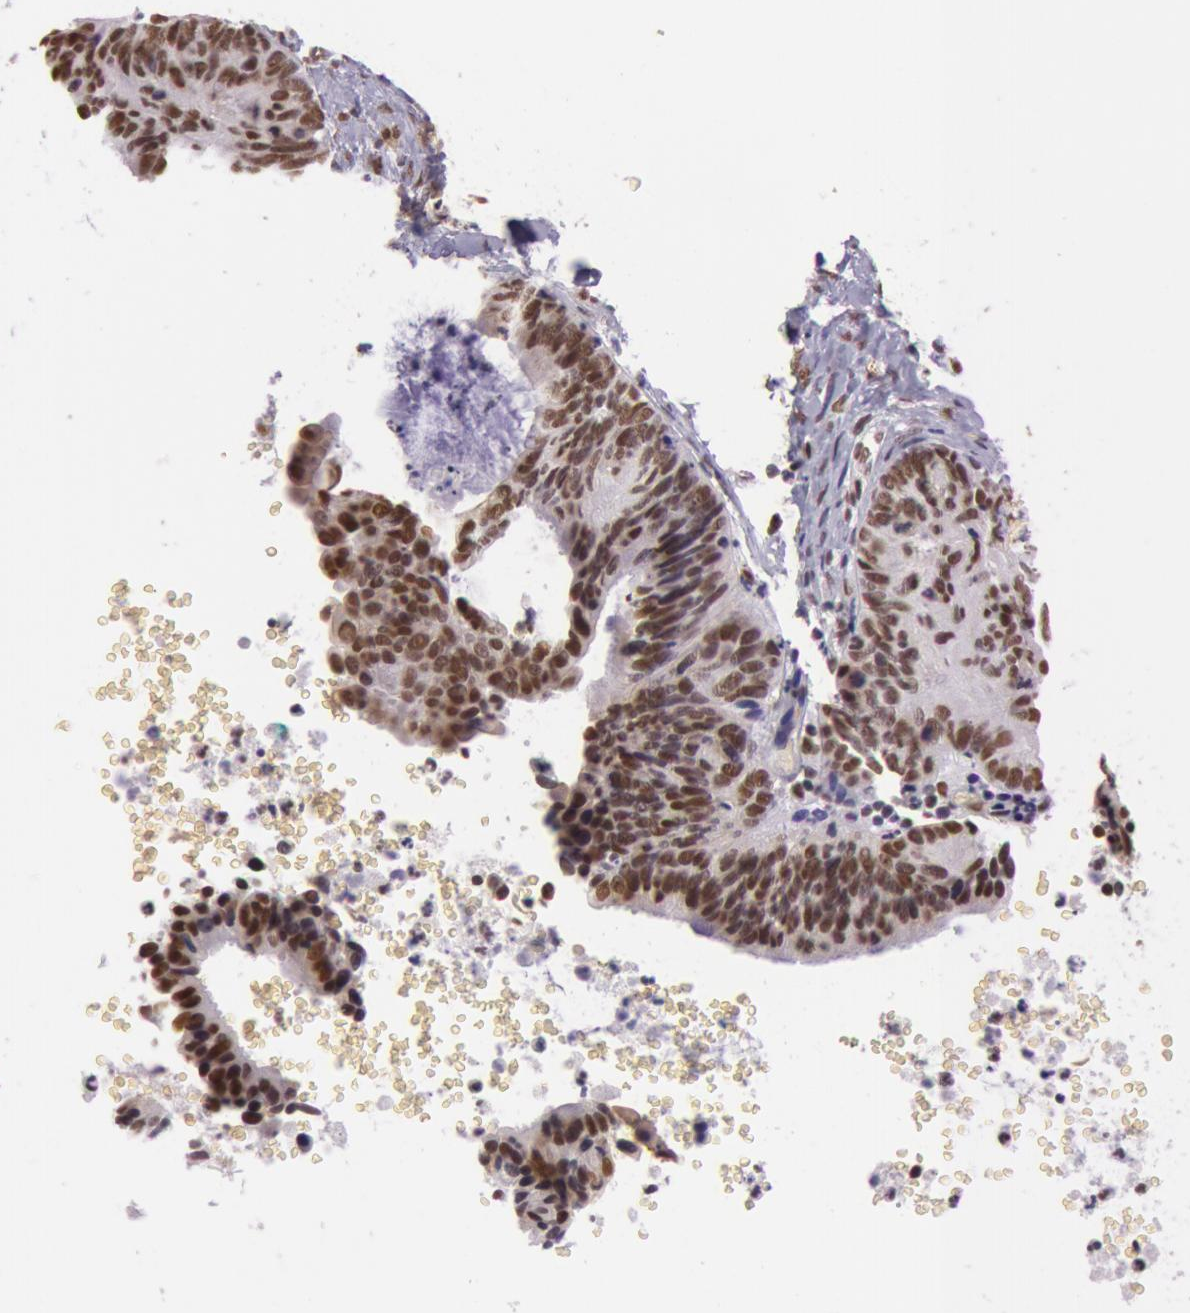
{"staining": {"intensity": "strong", "quantity": ">75%", "location": "nuclear"}, "tissue": "ovarian cancer", "cell_type": "Tumor cells", "image_type": "cancer", "snomed": [{"axis": "morphology", "description": "Carcinoma, endometroid"}, {"axis": "topography", "description": "Ovary"}], "caption": "A brown stain highlights strong nuclear staining of a protein in ovarian cancer tumor cells.", "gene": "NBN", "patient": {"sex": "female", "age": 52}}